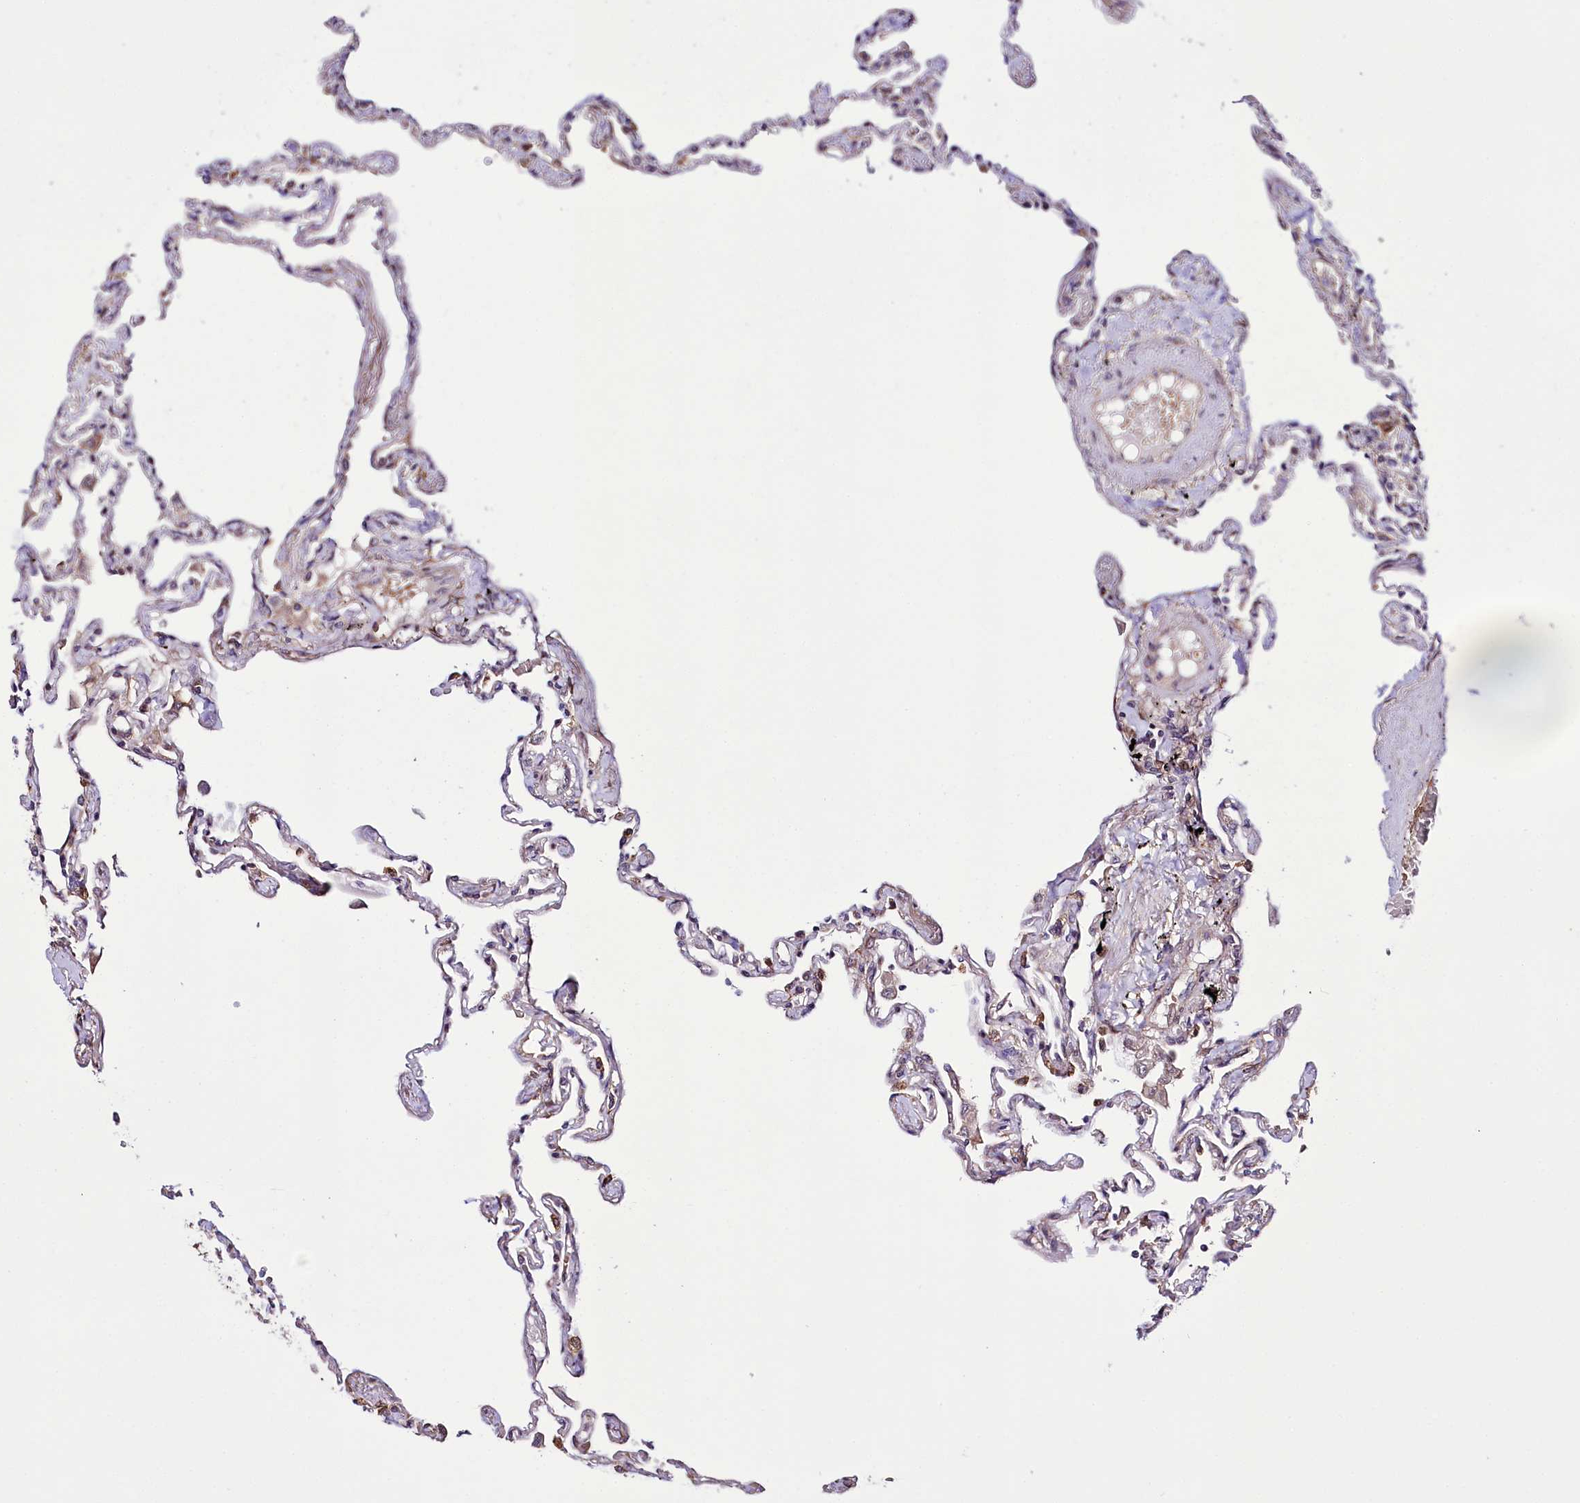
{"staining": {"intensity": "moderate", "quantity": "25%-75%", "location": "cytoplasmic/membranous"}, "tissue": "lung", "cell_type": "Alveolar cells", "image_type": "normal", "snomed": [{"axis": "morphology", "description": "Normal tissue, NOS"}, {"axis": "topography", "description": "Lung"}], "caption": "Immunohistochemistry (IHC) image of benign lung: human lung stained using immunohistochemistry (IHC) displays medium levels of moderate protein expression localized specifically in the cytoplasmic/membranous of alveolar cells, appearing as a cytoplasmic/membranous brown color.", "gene": "CUTC", "patient": {"sex": "female", "age": 67}}